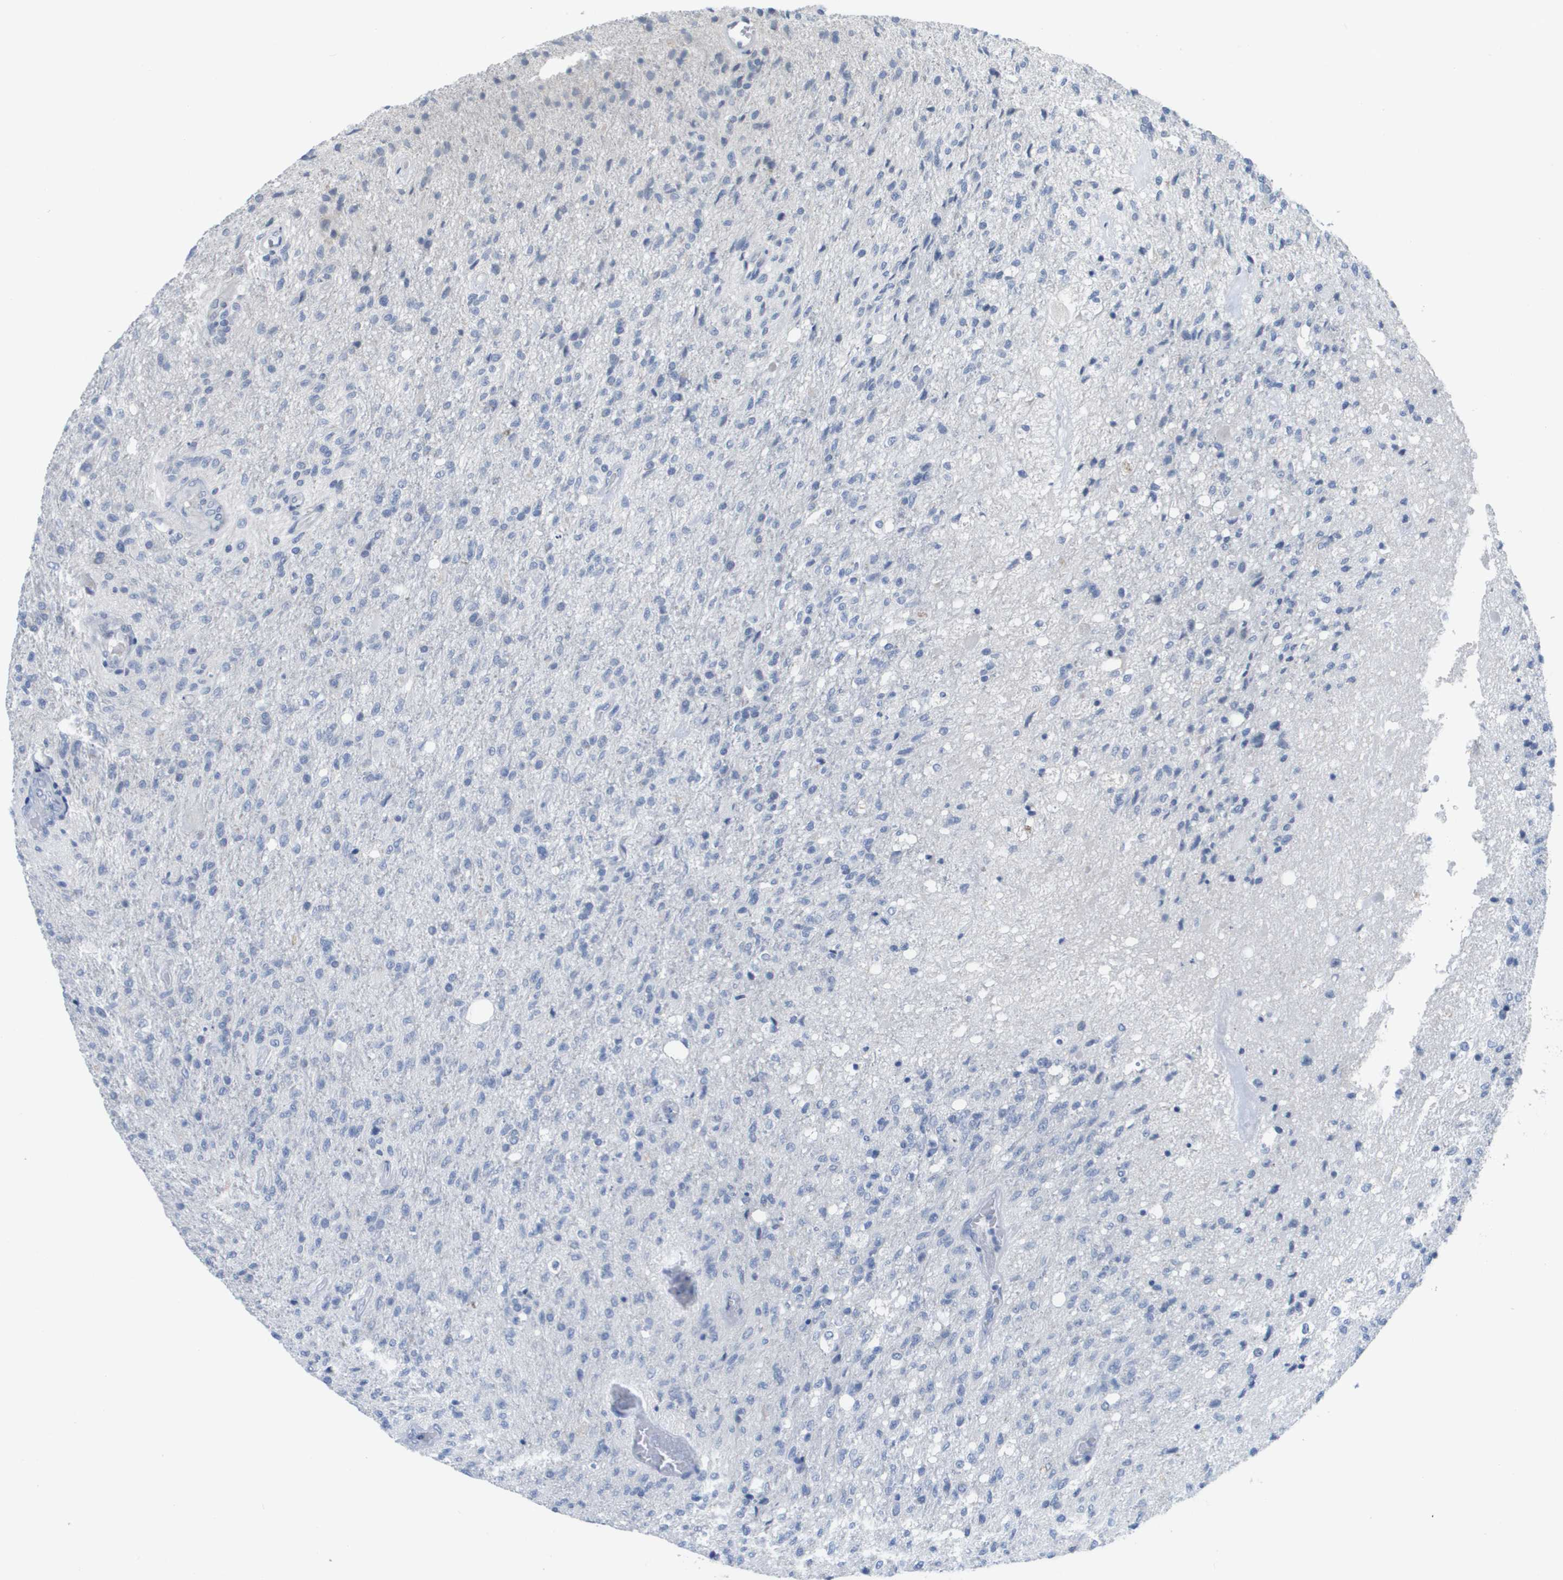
{"staining": {"intensity": "negative", "quantity": "none", "location": "none"}, "tissue": "glioma", "cell_type": "Tumor cells", "image_type": "cancer", "snomed": [{"axis": "morphology", "description": "Normal tissue, NOS"}, {"axis": "morphology", "description": "Glioma, malignant, High grade"}, {"axis": "topography", "description": "Cerebral cortex"}], "caption": "This is a photomicrograph of immunohistochemistry (IHC) staining of malignant glioma (high-grade), which shows no expression in tumor cells.", "gene": "PDE4A", "patient": {"sex": "male", "age": 77}}